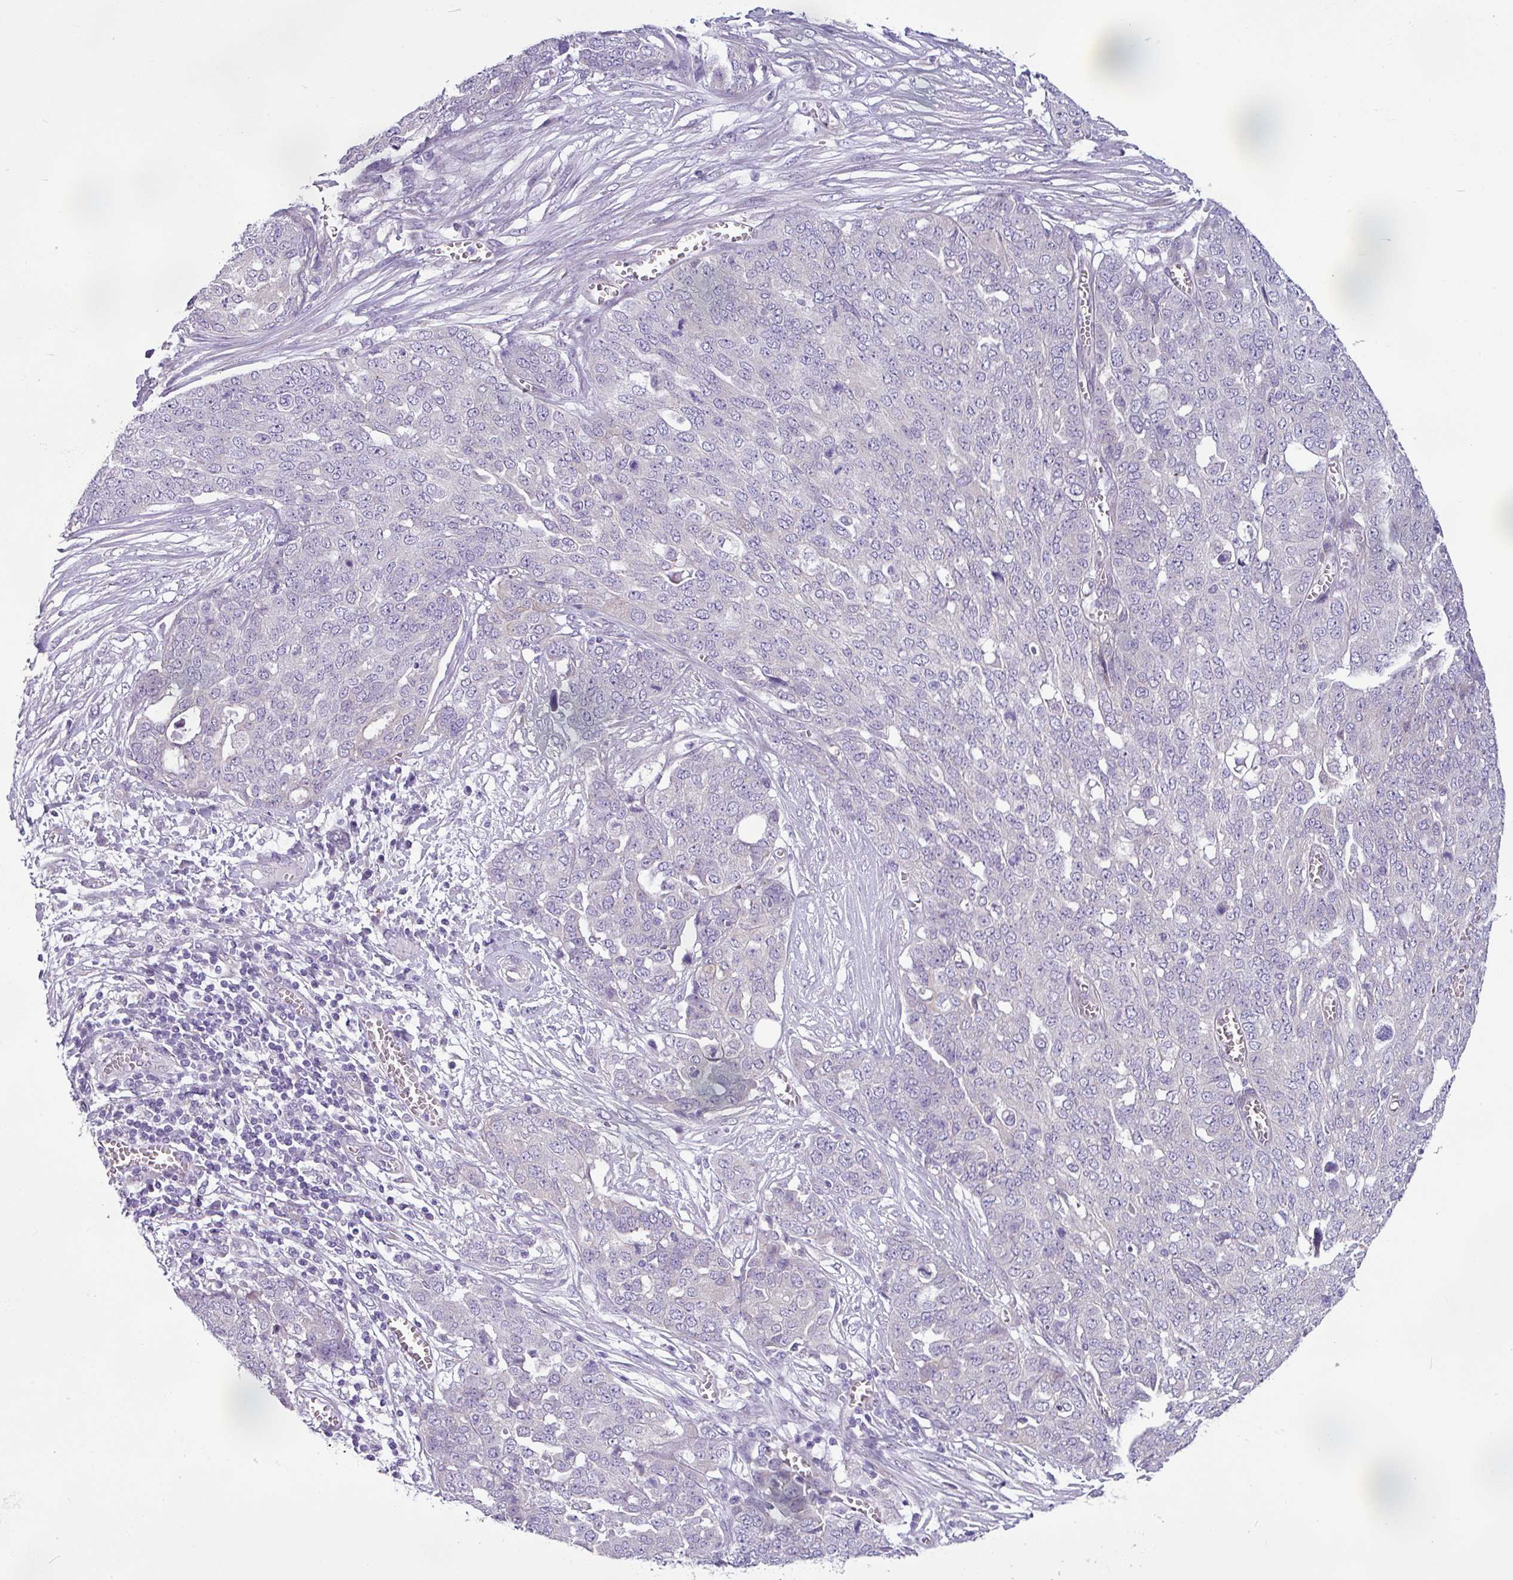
{"staining": {"intensity": "negative", "quantity": "none", "location": "none"}, "tissue": "ovarian cancer", "cell_type": "Tumor cells", "image_type": "cancer", "snomed": [{"axis": "morphology", "description": "Cystadenocarcinoma, serous, NOS"}, {"axis": "topography", "description": "Soft tissue"}, {"axis": "topography", "description": "Ovary"}], "caption": "Photomicrograph shows no significant protein positivity in tumor cells of ovarian cancer.", "gene": "TOR1AIP2", "patient": {"sex": "female", "age": 57}}